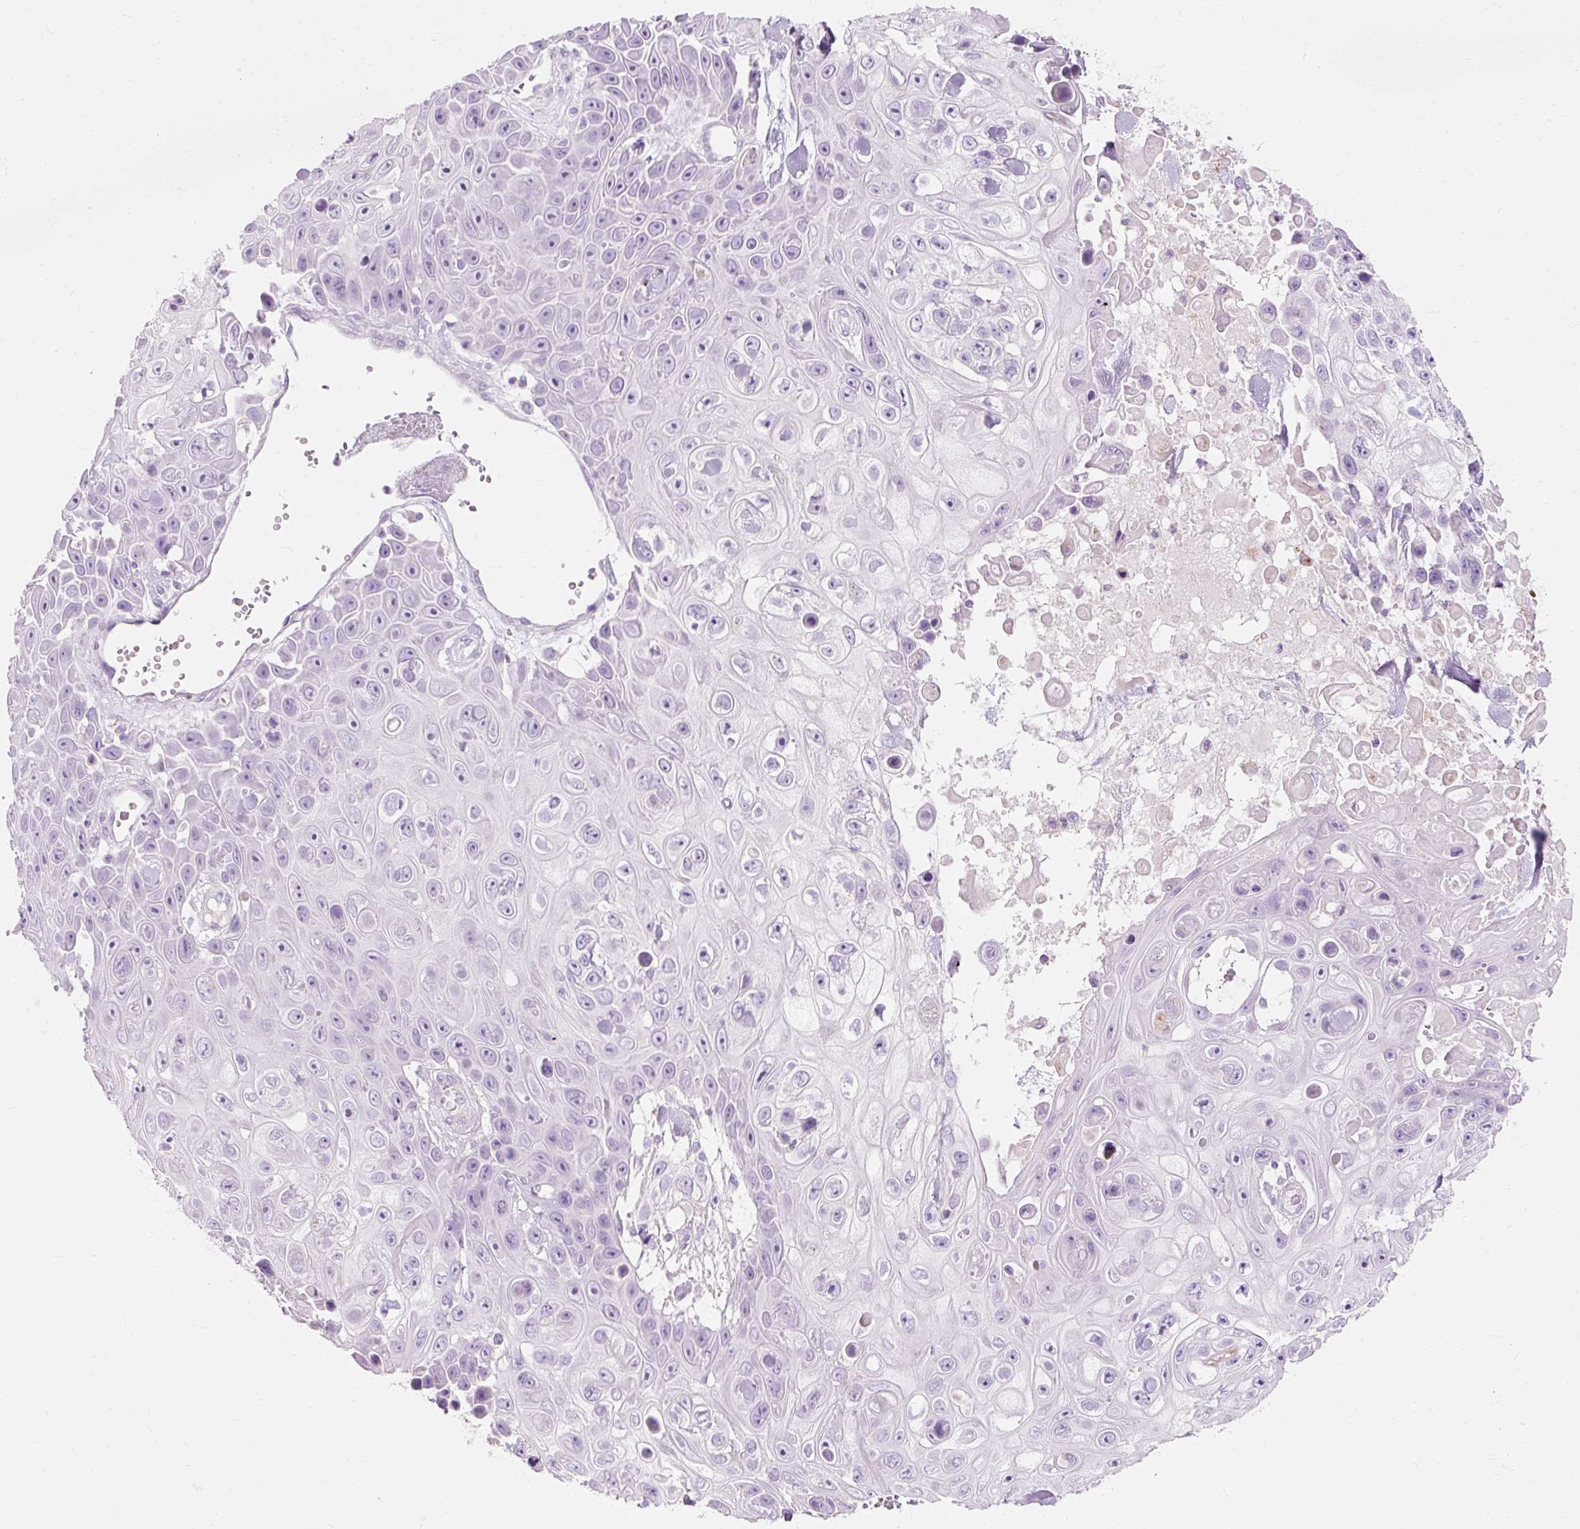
{"staining": {"intensity": "negative", "quantity": "none", "location": "none"}, "tissue": "skin cancer", "cell_type": "Tumor cells", "image_type": "cancer", "snomed": [{"axis": "morphology", "description": "Squamous cell carcinoma, NOS"}, {"axis": "topography", "description": "Skin"}], "caption": "High power microscopy photomicrograph of an immunohistochemistry (IHC) photomicrograph of skin cancer (squamous cell carcinoma), revealing no significant expression in tumor cells.", "gene": "CLDN25", "patient": {"sex": "male", "age": 82}}